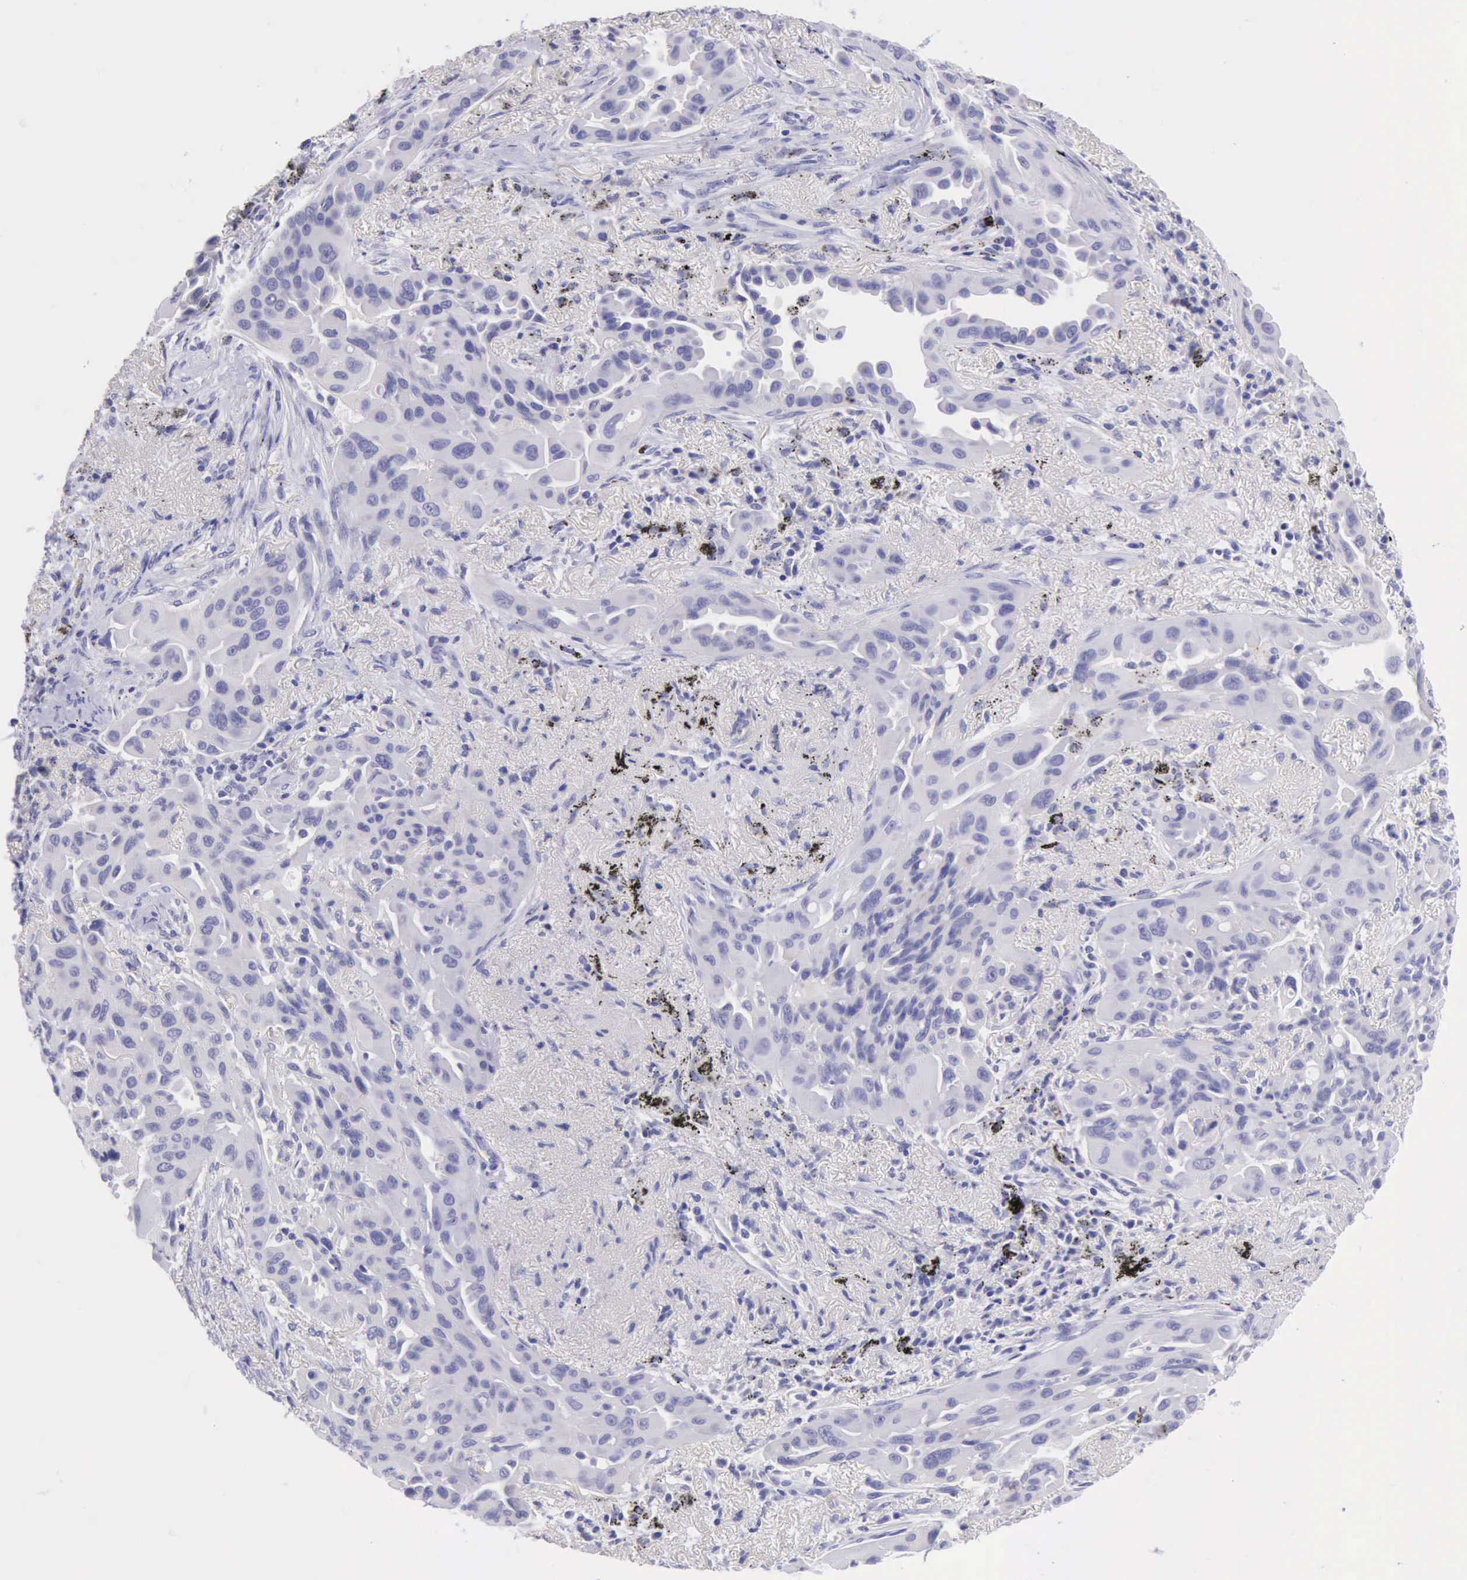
{"staining": {"intensity": "negative", "quantity": "none", "location": "none"}, "tissue": "lung cancer", "cell_type": "Tumor cells", "image_type": "cancer", "snomed": [{"axis": "morphology", "description": "Adenocarcinoma, NOS"}, {"axis": "topography", "description": "Lung"}], "caption": "Lung cancer (adenocarcinoma) was stained to show a protein in brown. There is no significant positivity in tumor cells.", "gene": "LRFN5", "patient": {"sex": "male", "age": 68}}